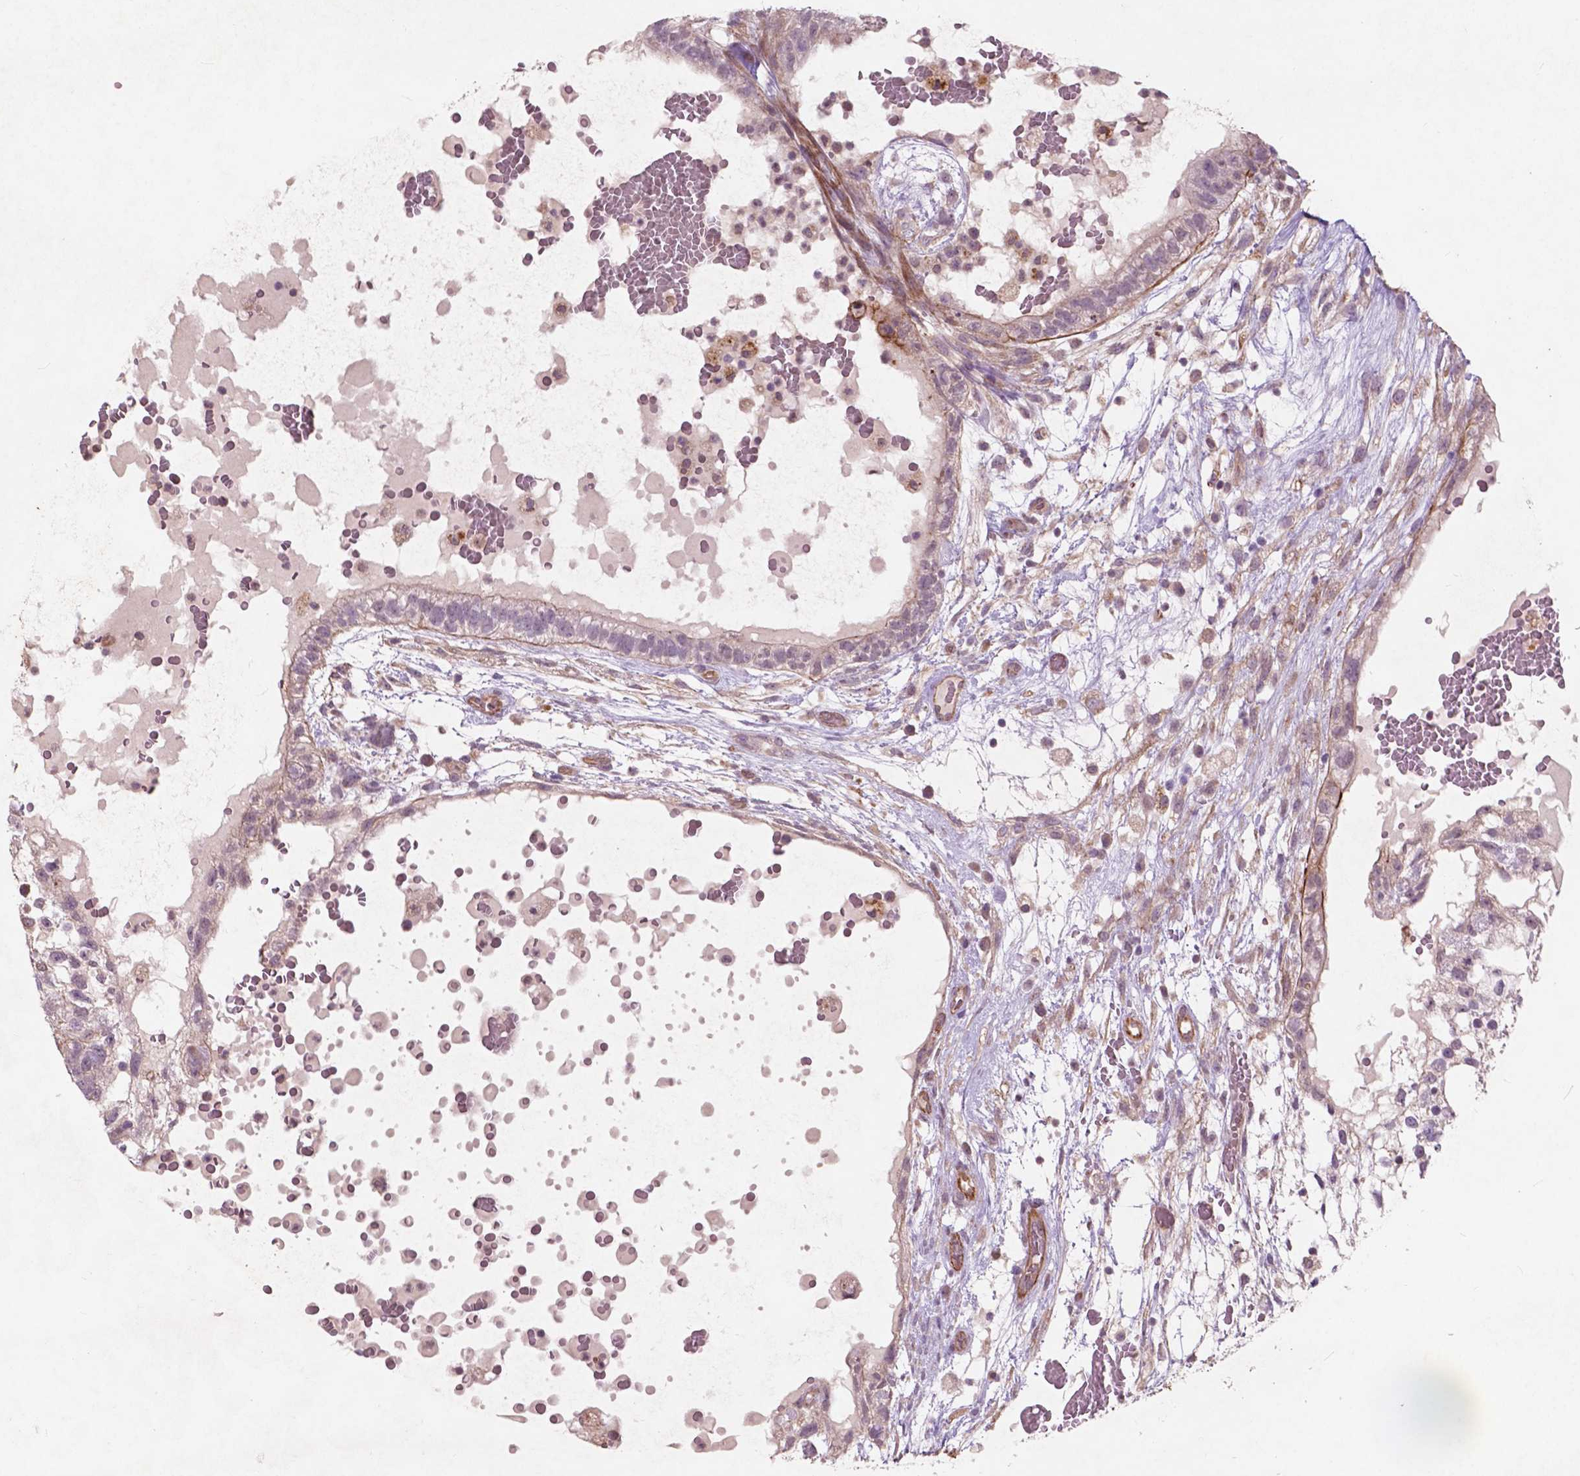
{"staining": {"intensity": "weak", "quantity": "25%-75%", "location": "cytoplasmic/membranous"}, "tissue": "testis cancer", "cell_type": "Tumor cells", "image_type": "cancer", "snomed": [{"axis": "morphology", "description": "Normal tissue, NOS"}, {"axis": "morphology", "description": "Carcinoma, Embryonal, NOS"}, {"axis": "topography", "description": "Testis"}], "caption": "Testis cancer (embryonal carcinoma) stained with a brown dye demonstrates weak cytoplasmic/membranous positive positivity in about 25%-75% of tumor cells.", "gene": "RFPL4B", "patient": {"sex": "male", "age": 32}}